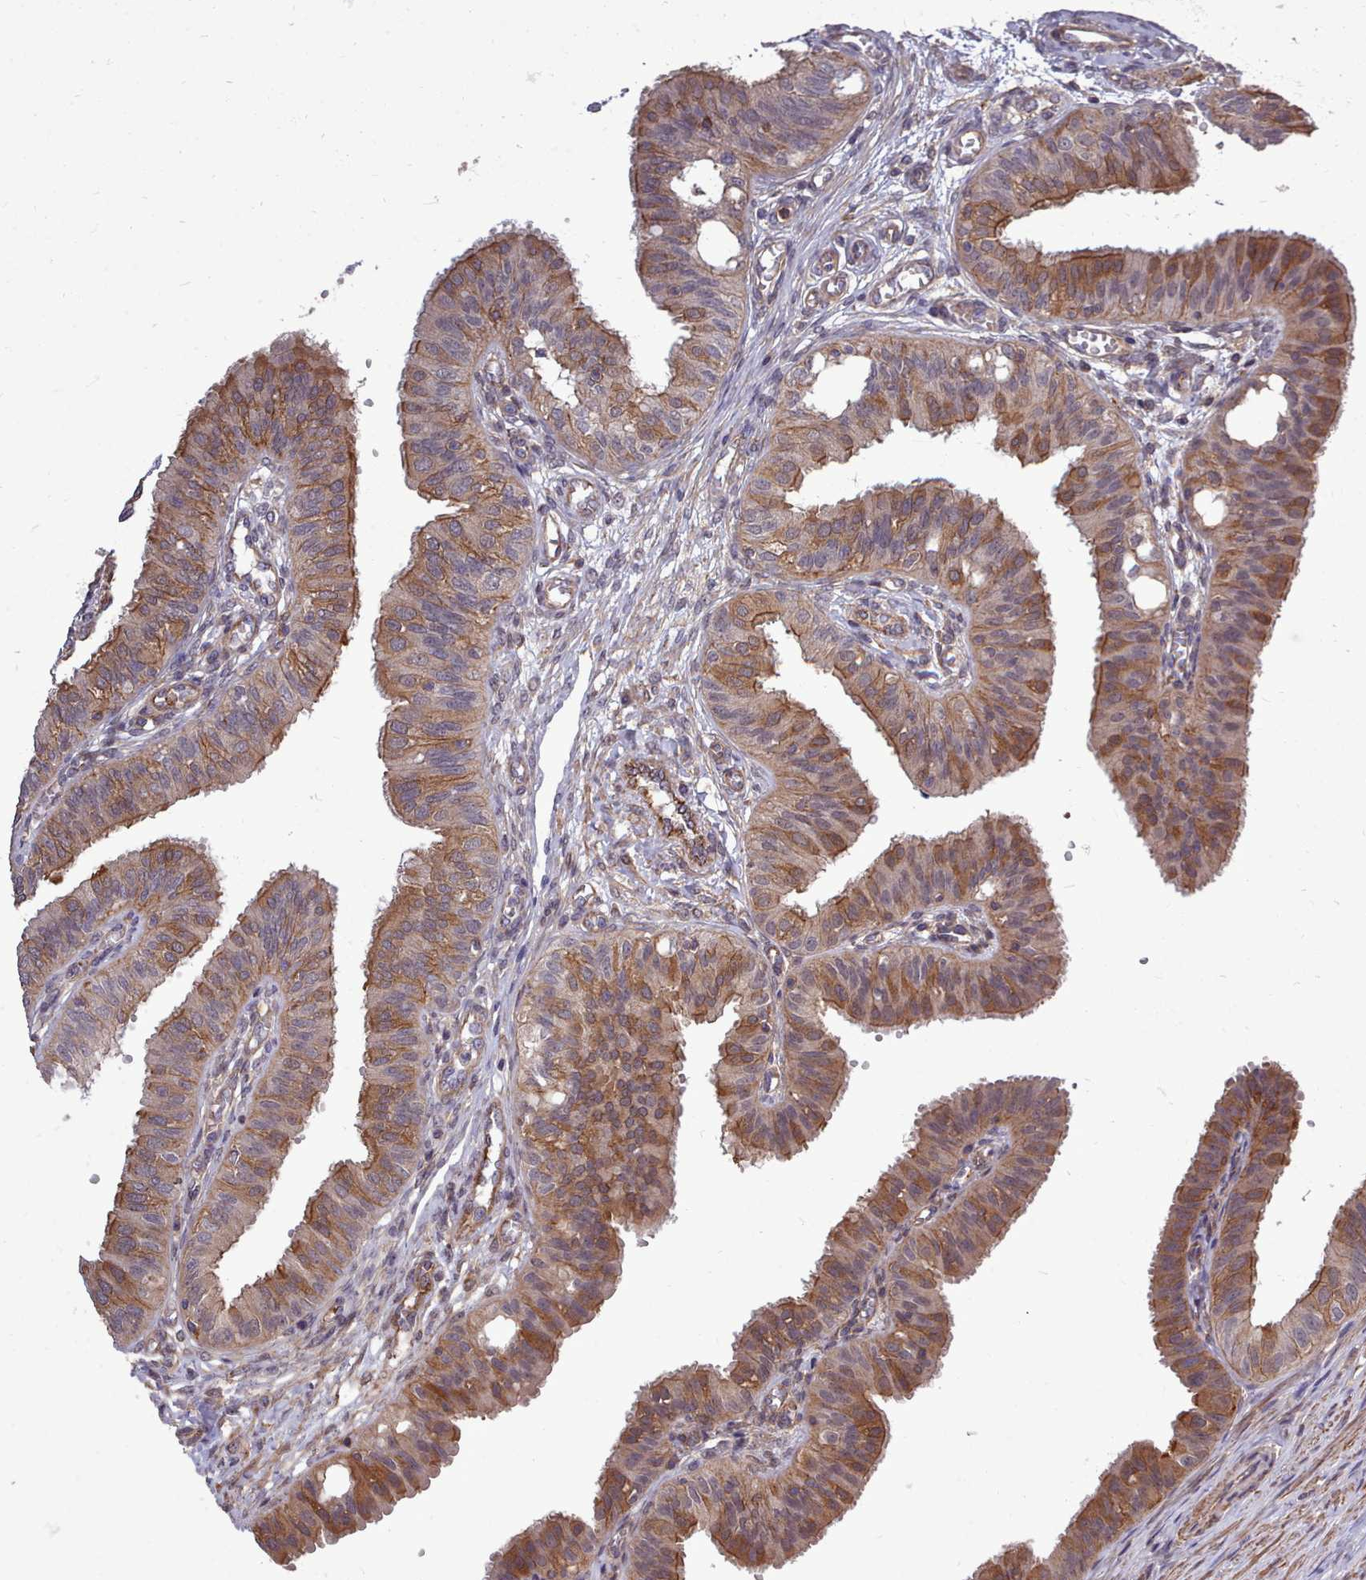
{"staining": {"intensity": "moderate", "quantity": ">75%", "location": "cytoplasmic/membranous"}, "tissue": "fallopian tube", "cell_type": "Glandular cells", "image_type": "normal", "snomed": [{"axis": "morphology", "description": "Normal tissue, NOS"}, {"axis": "topography", "description": "Fallopian tube"}, {"axis": "topography", "description": "Ovary"}], "caption": "The histopathology image shows immunohistochemical staining of benign fallopian tube. There is moderate cytoplasmic/membranous staining is appreciated in approximately >75% of glandular cells. Using DAB (3,3'-diaminobenzidine) (brown) and hematoxylin (blue) stains, captured at high magnification using brightfield microscopy.", "gene": "STUB1", "patient": {"sex": "female", "age": 42}}